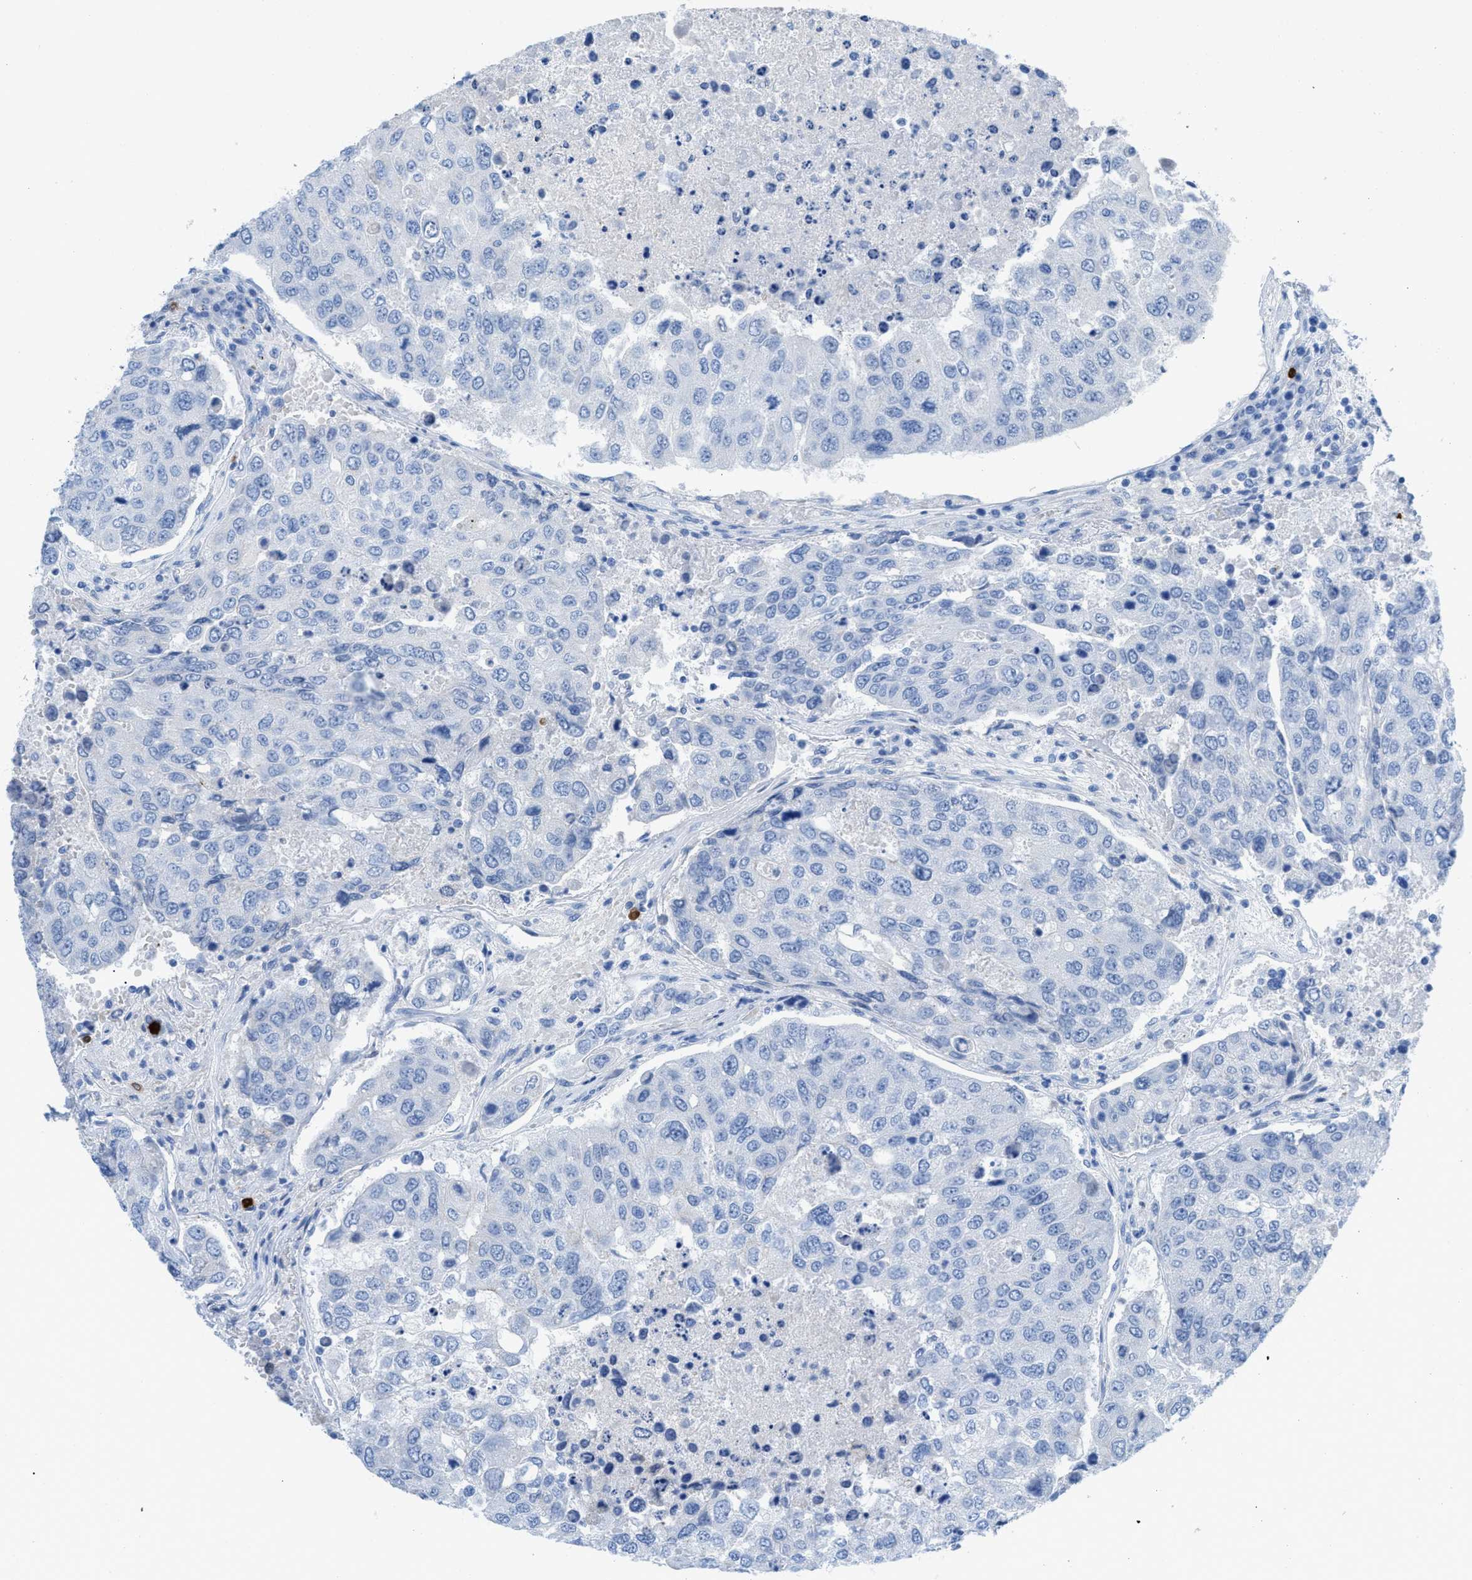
{"staining": {"intensity": "negative", "quantity": "none", "location": "none"}, "tissue": "urothelial cancer", "cell_type": "Tumor cells", "image_type": "cancer", "snomed": [{"axis": "morphology", "description": "Urothelial carcinoma, High grade"}, {"axis": "topography", "description": "Lymph node"}, {"axis": "topography", "description": "Urinary bladder"}], "caption": "Photomicrograph shows no significant protein staining in tumor cells of urothelial cancer.", "gene": "TCL1A", "patient": {"sex": "male", "age": 51}}